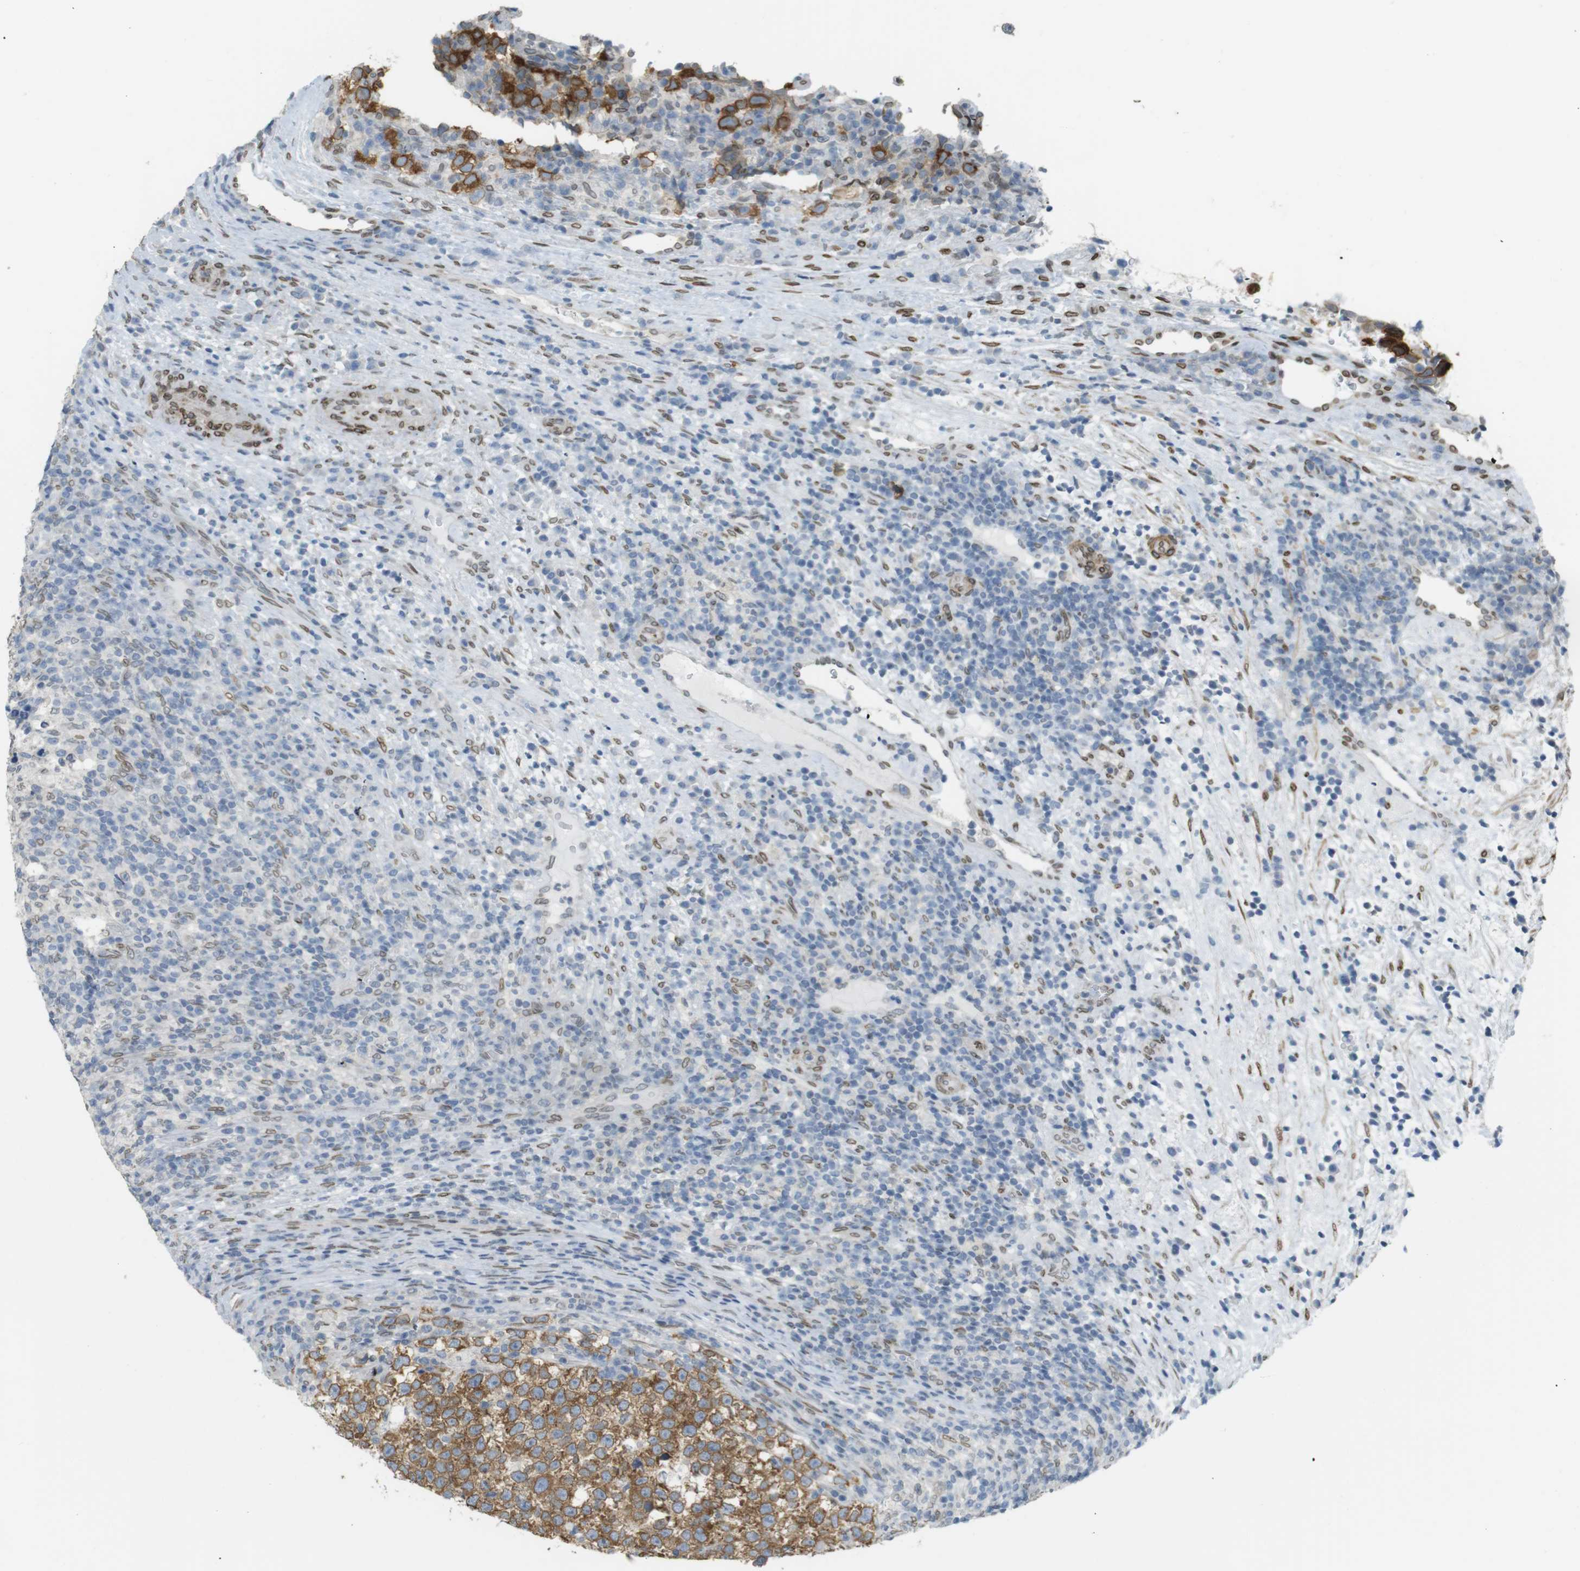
{"staining": {"intensity": "moderate", "quantity": ">75%", "location": "cytoplasmic/membranous,nuclear"}, "tissue": "testis cancer", "cell_type": "Tumor cells", "image_type": "cancer", "snomed": [{"axis": "morphology", "description": "Normal tissue, NOS"}, {"axis": "morphology", "description": "Seminoma, NOS"}, {"axis": "topography", "description": "Testis"}], "caption": "A brown stain highlights moderate cytoplasmic/membranous and nuclear positivity of a protein in seminoma (testis) tumor cells. Using DAB (brown) and hematoxylin (blue) stains, captured at high magnification using brightfield microscopy.", "gene": "ARL6IP6", "patient": {"sex": "male", "age": 43}}